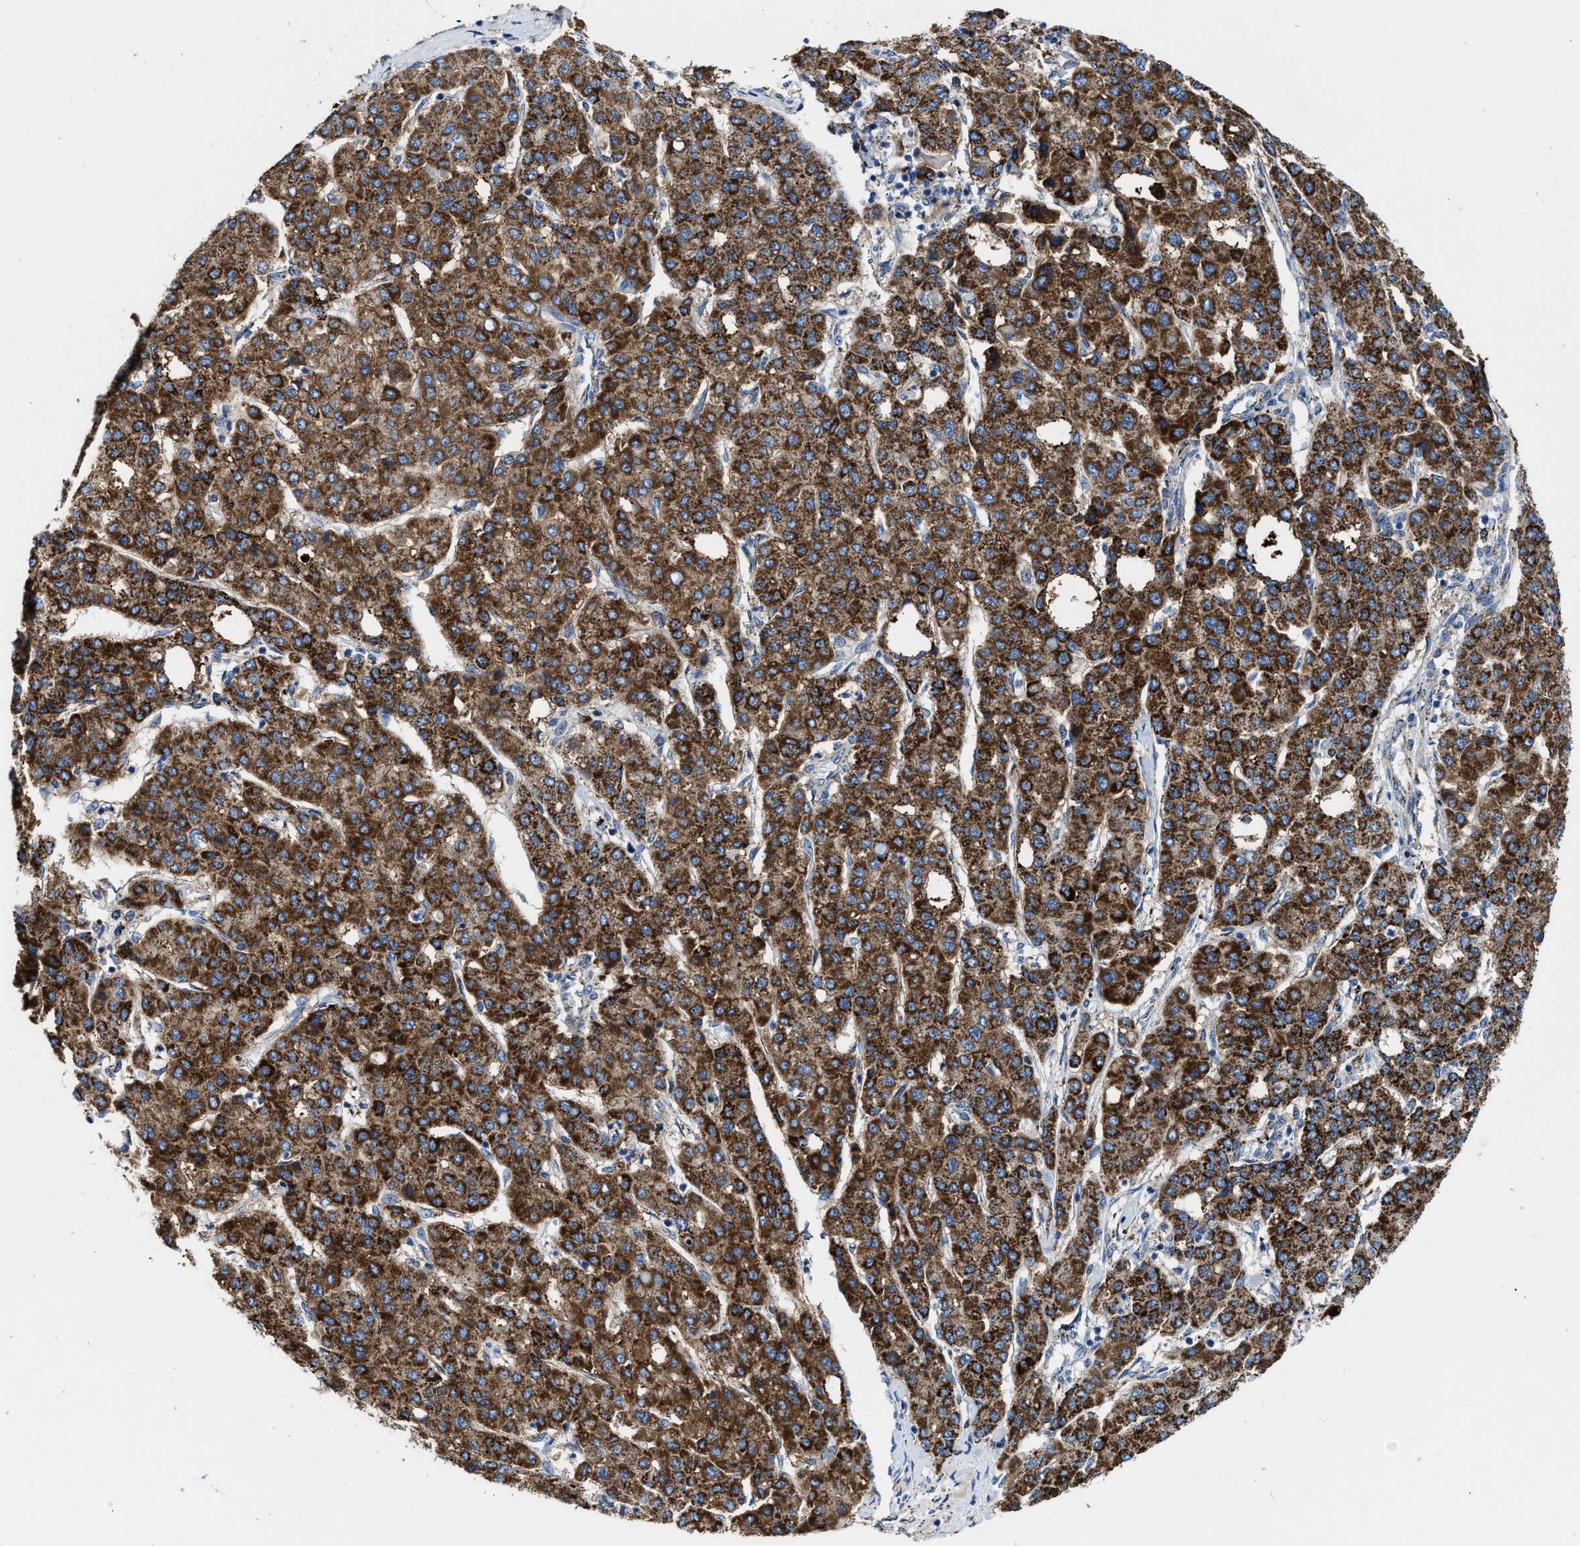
{"staining": {"intensity": "strong", "quantity": ">75%", "location": "cytoplasmic/membranous"}, "tissue": "liver cancer", "cell_type": "Tumor cells", "image_type": "cancer", "snomed": [{"axis": "morphology", "description": "Carcinoma, Hepatocellular, NOS"}, {"axis": "topography", "description": "Liver"}], "caption": "Immunohistochemical staining of human liver hepatocellular carcinoma shows high levels of strong cytoplasmic/membranous staining in approximately >75% of tumor cells.", "gene": "ALDH1B1", "patient": {"sex": "male", "age": 65}}